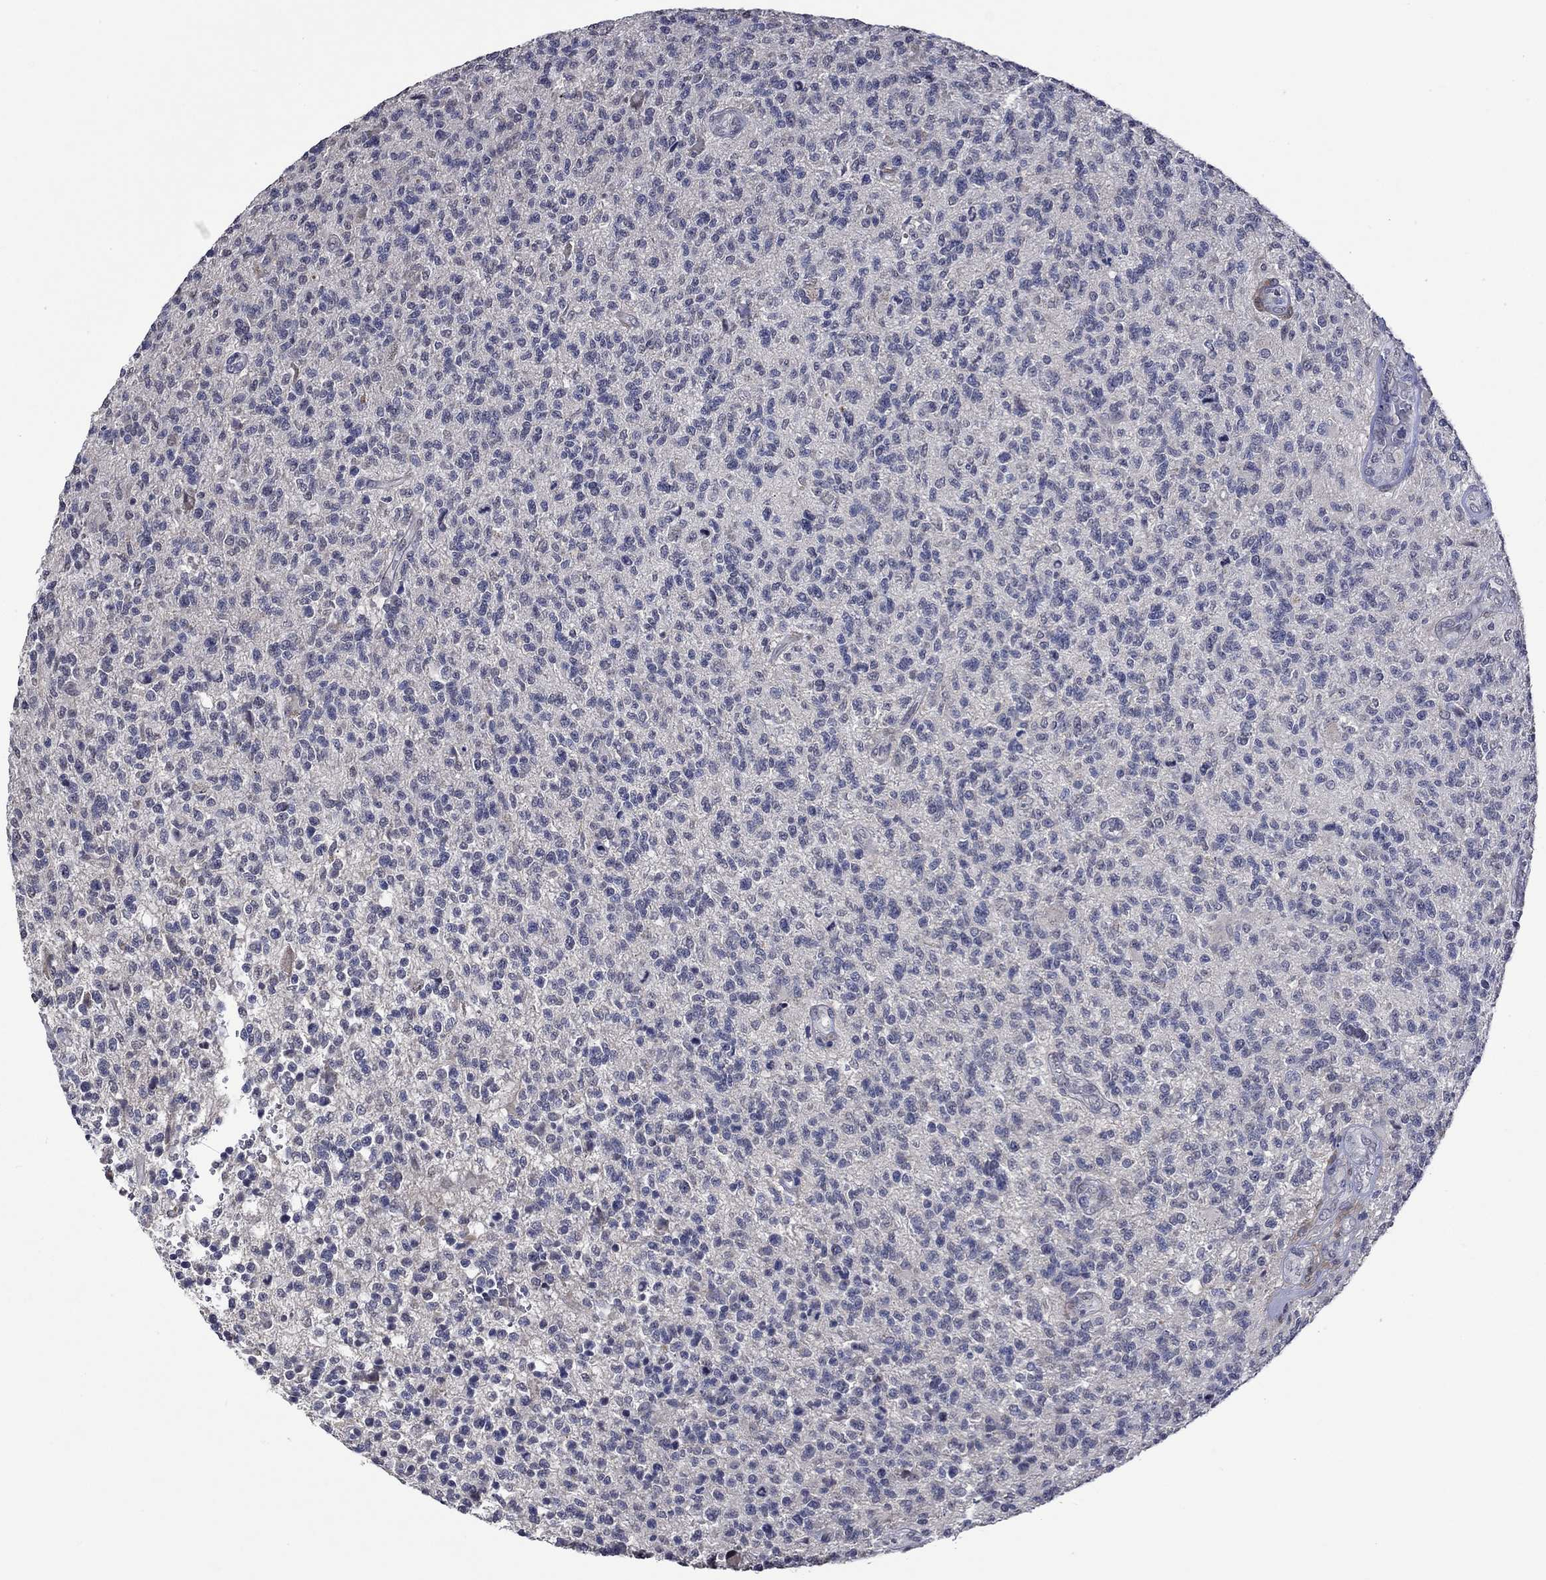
{"staining": {"intensity": "negative", "quantity": "none", "location": "none"}, "tissue": "glioma", "cell_type": "Tumor cells", "image_type": "cancer", "snomed": [{"axis": "morphology", "description": "Glioma, malignant, High grade"}, {"axis": "topography", "description": "Brain"}], "caption": "An immunohistochemistry (IHC) micrograph of malignant glioma (high-grade) is shown. There is no staining in tumor cells of malignant glioma (high-grade).", "gene": "DDX3Y", "patient": {"sex": "male", "age": 56}}